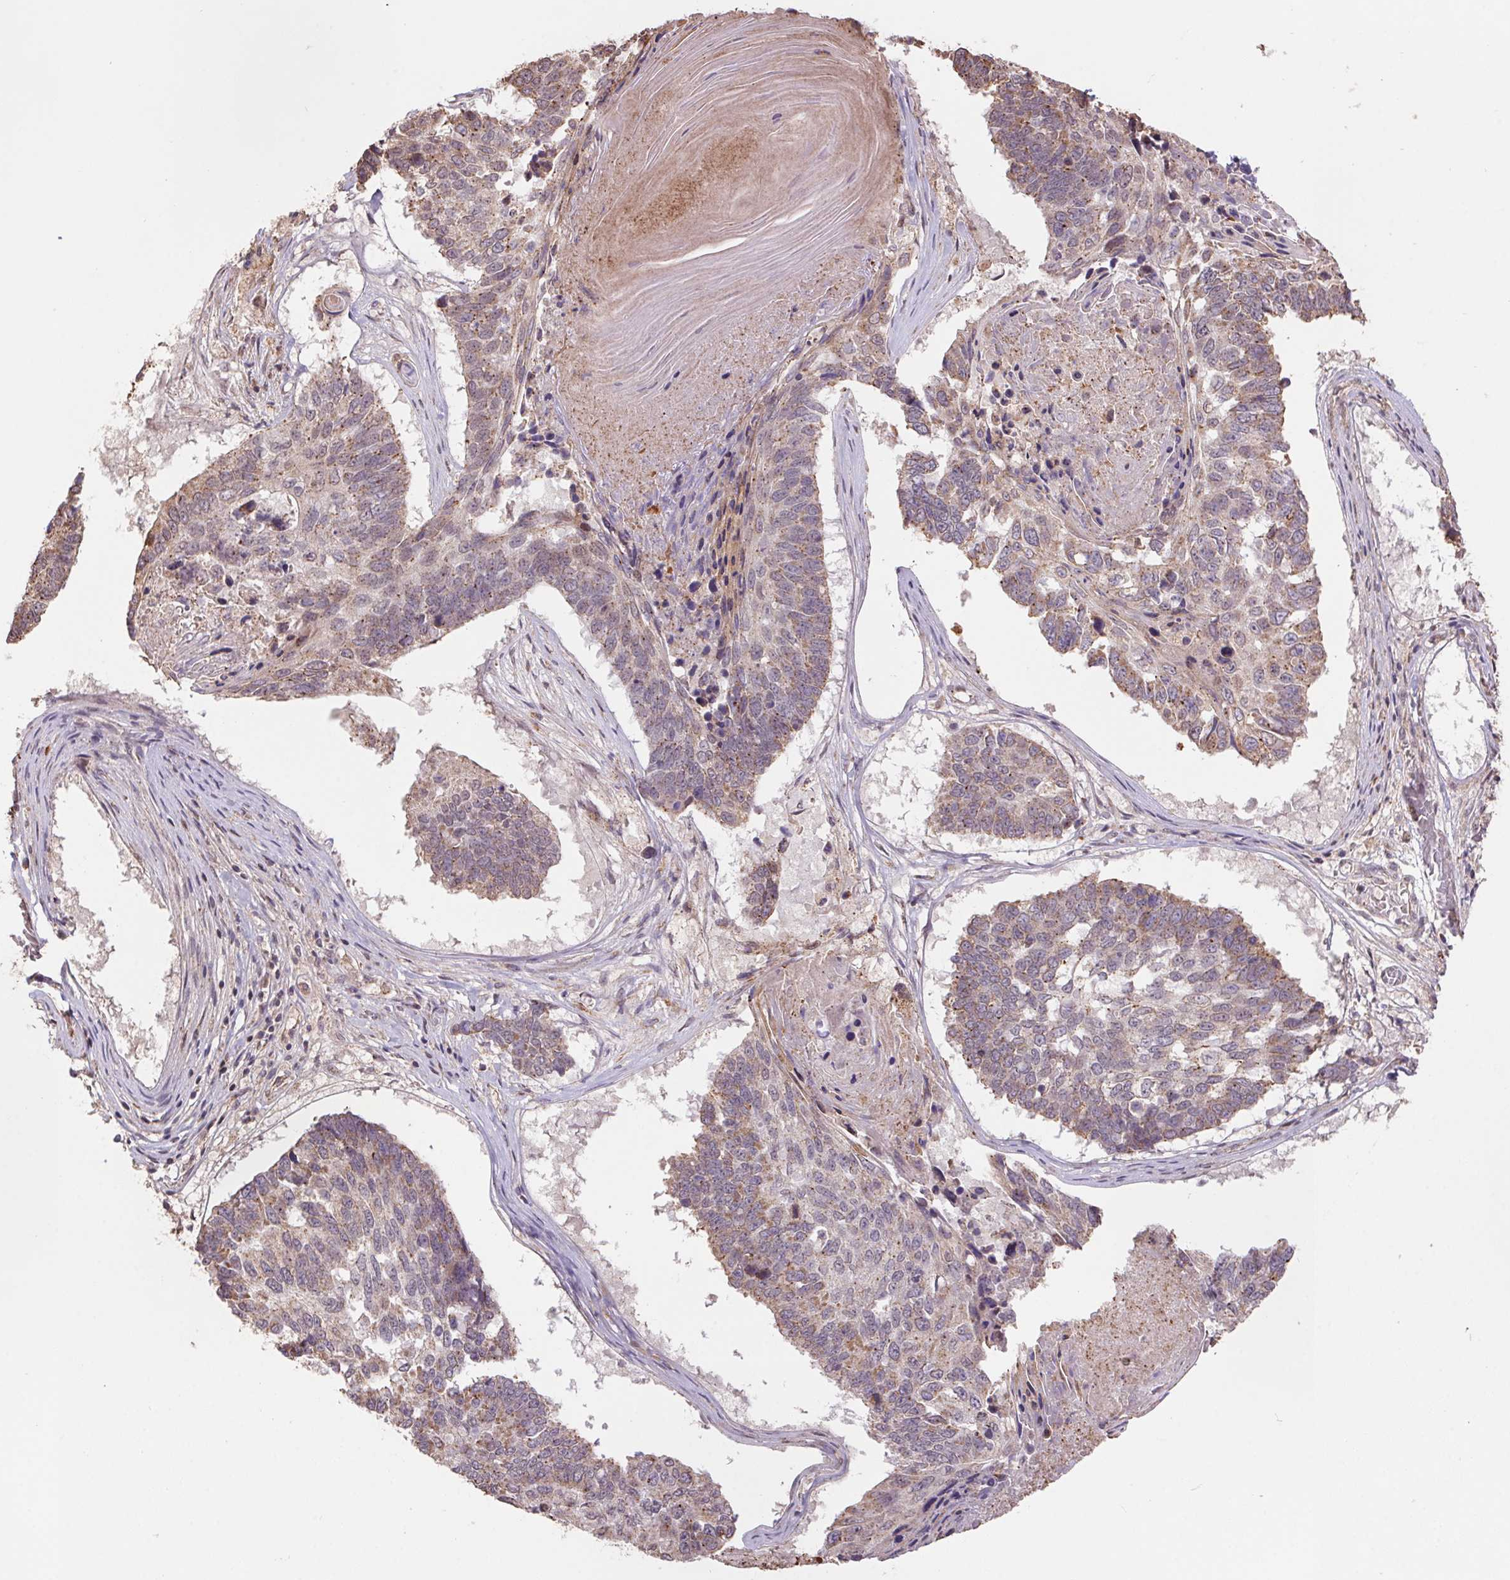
{"staining": {"intensity": "weak", "quantity": "25%-75%", "location": "cytoplasmic/membranous"}, "tissue": "lung cancer", "cell_type": "Tumor cells", "image_type": "cancer", "snomed": [{"axis": "morphology", "description": "Squamous cell carcinoma, NOS"}, {"axis": "topography", "description": "Lung"}], "caption": "Lung cancer stained with immunohistochemistry (IHC) exhibits weak cytoplasmic/membranous positivity in approximately 25%-75% of tumor cells. (DAB (3,3'-diaminobenzidine) IHC with brightfield microscopy, high magnification).", "gene": "PDHA1", "patient": {"sex": "male", "age": 73}}